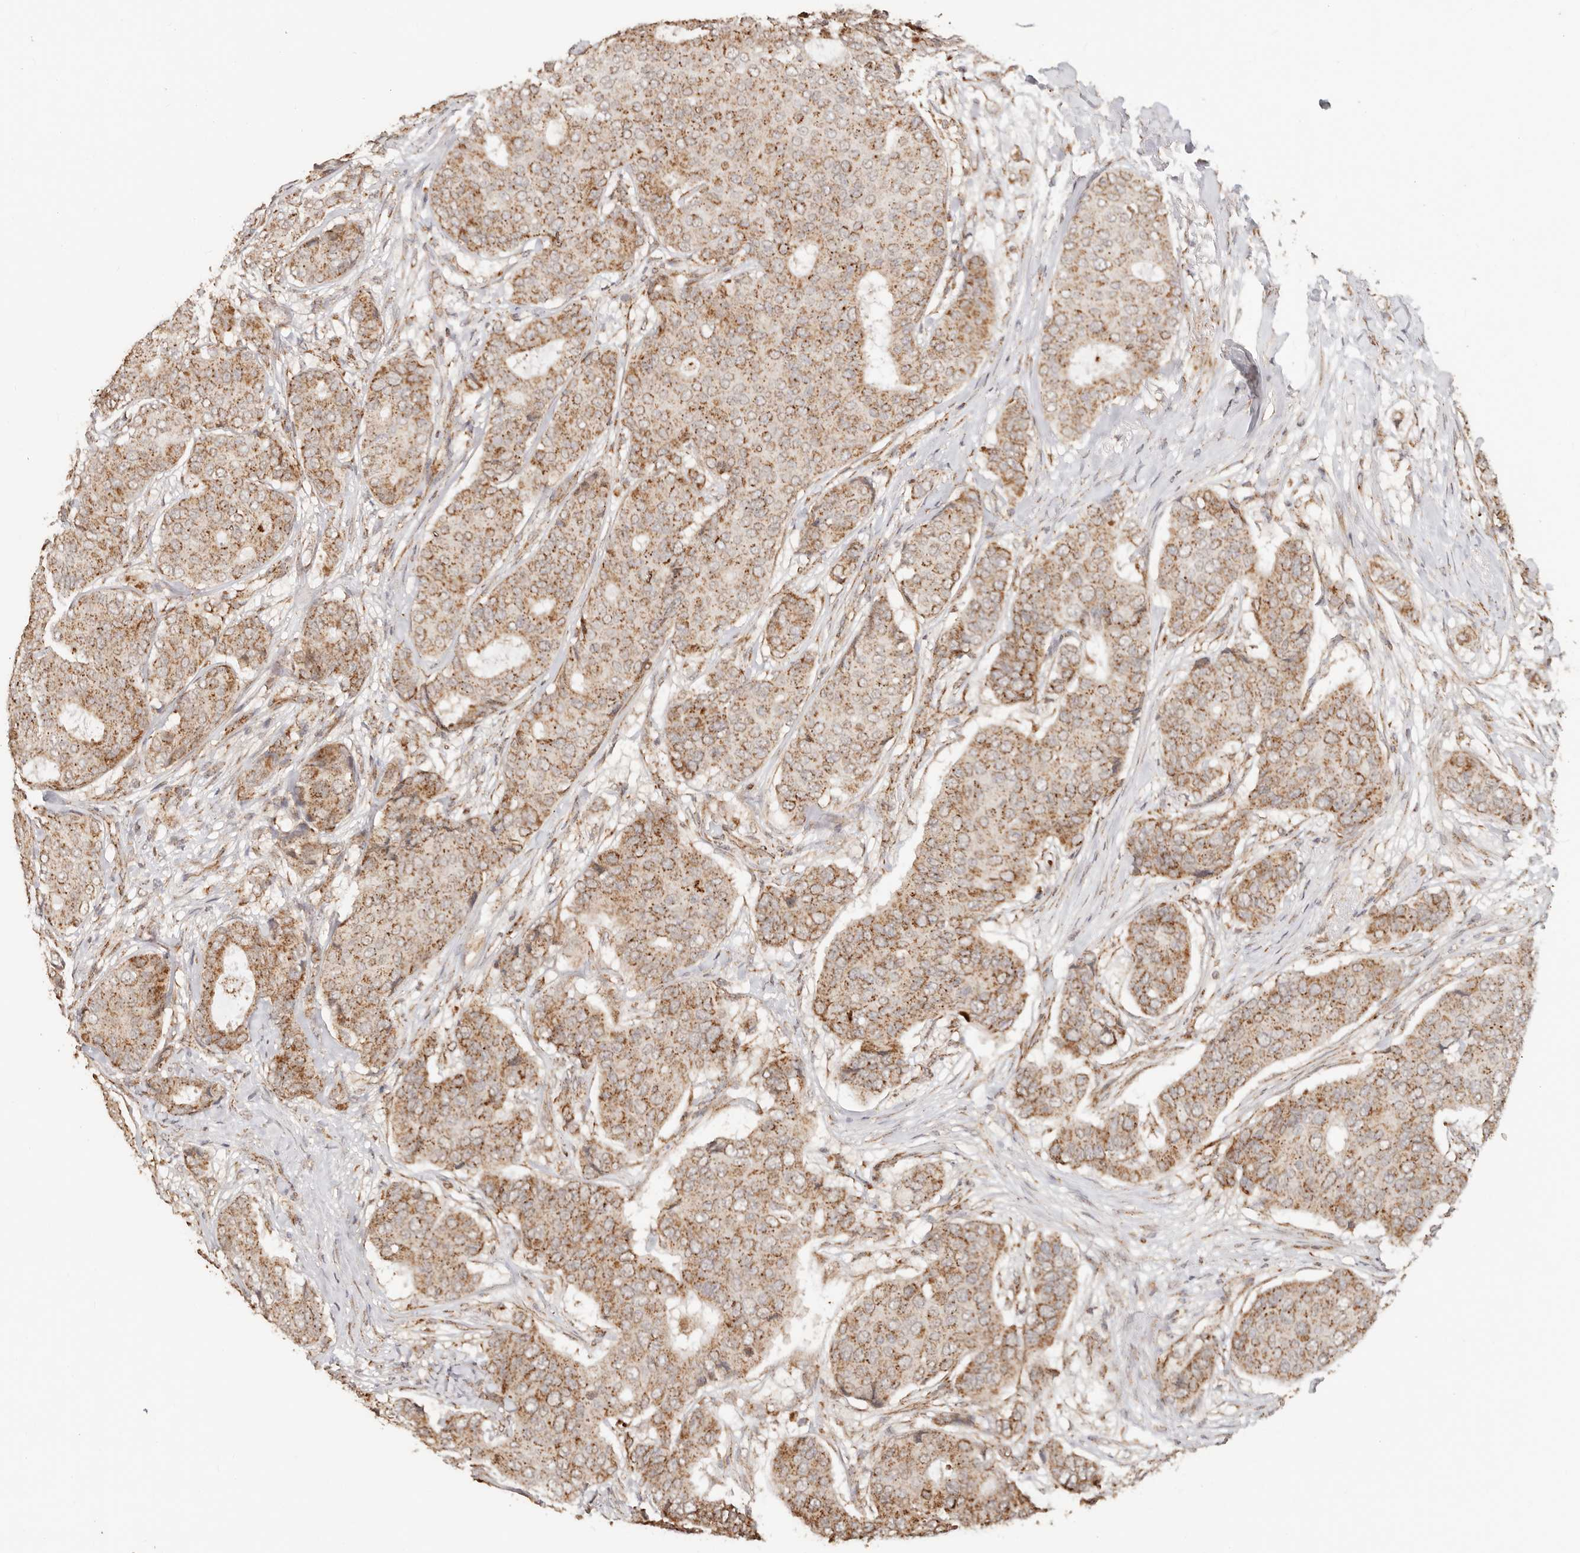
{"staining": {"intensity": "moderate", "quantity": ">75%", "location": "cytoplasmic/membranous"}, "tissue": "breast cancer", "cell_type": "Tumor cells", "image_type": "cancer", "snomed": [{"axis": "morphology", "description": "Duct carcinoma"}, {"axis": "topography", "description": "Breast"}], "caption": "Tumor cells exhibit medium levels of moderate cytoplasmic/membranous staining in approximately >75% of cells in breast invasive ductal carcinoma.", "gene": "NDUFB11", "patient": {"sex": "female", "age": 75}}